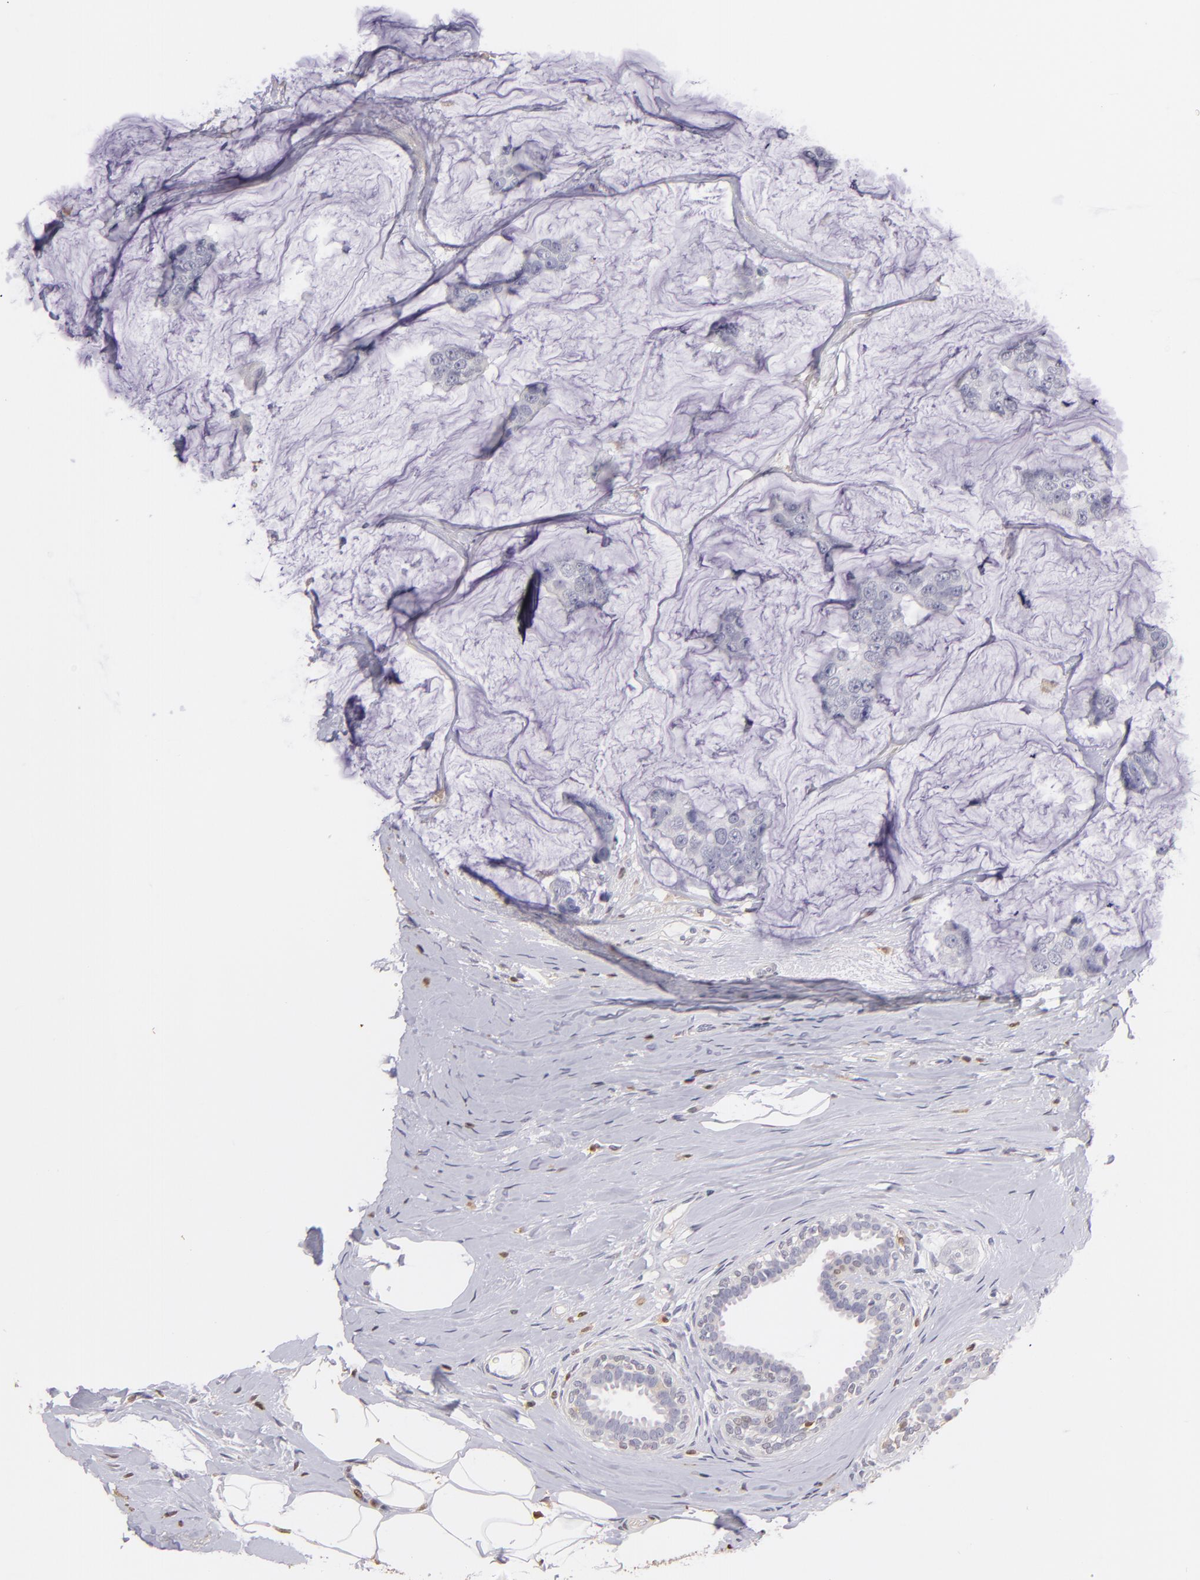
{"staining": {"intensity": "moderate", "quantity": "<25%", "location": "cytoplasmic/membranous,nuclear"}, "tissue": "breast cancer", "cell_type": "Tumor cells", "image_type": "cancer", "snomed": [{"axis": "morphology", "description": "Normal tissue, NOS"}, {"axis": "morphology", "description": "Duct carcinoma"}, {"axis": "topography", "description": "Breast"}], "caption": "Immunohistochemical staining of human breast cancer demonstrates low levels of moderate cytoplasmic/membranous and nuclear protein positivity in about <25% of tumor cells. The staining is performed using DAB (3,3'-diaminobenzidine) brown chromogen to label protein expression. The nuclei are counter-stained blue using hematoxylin.", "gene": "S100A2", "patient": {"sex": "female", "age": 50}}